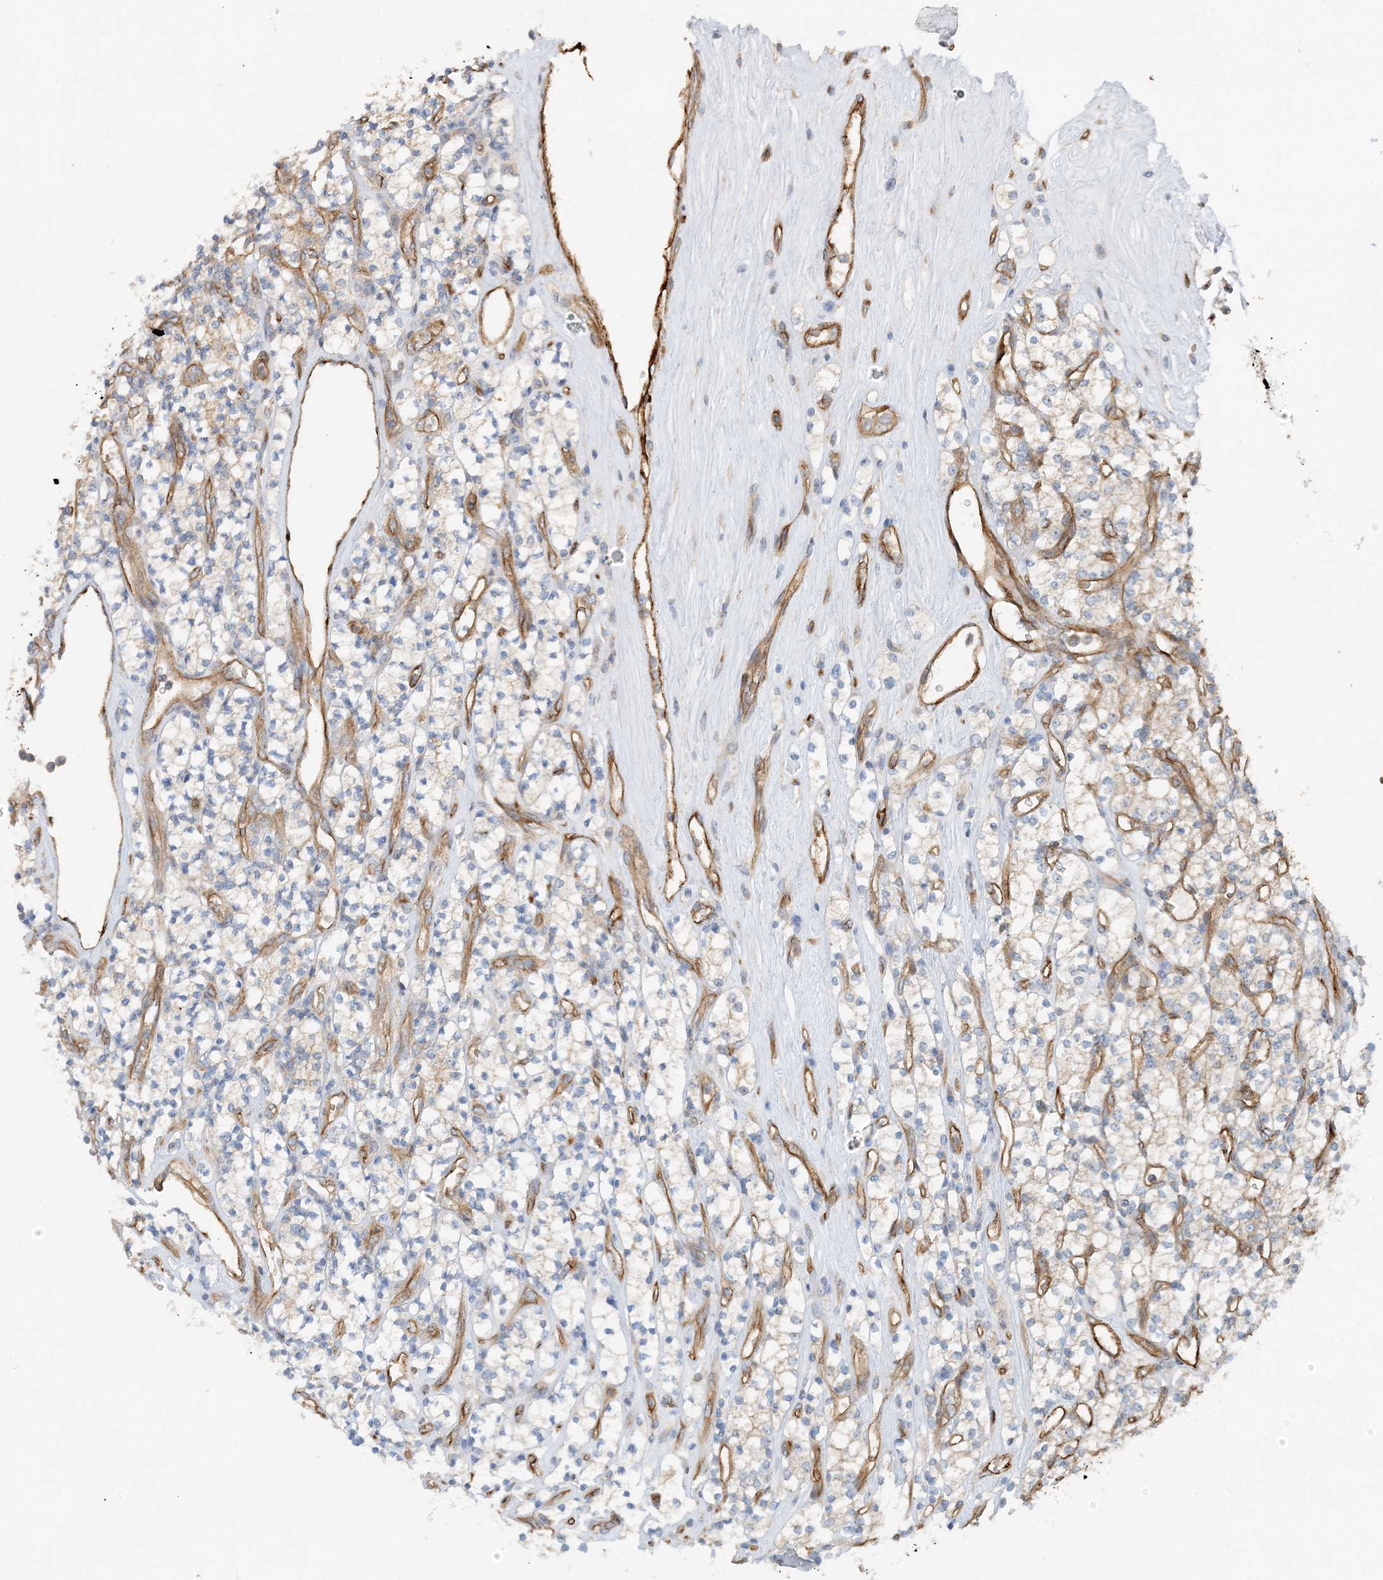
{"staining": {"intensity": "weak", "quantity": "<25%", "location": "cytoplasmic/membranous"}, "tissue": "renal cancer", "cell_type": "Tumor cells", "image_type": "cancer", "snomed": [{"axis": "morphology", "description": "Adenocarcinoma, NOS"}, {"axis": "topography", "description": "Kidney"}], "caption": "Protein analysis of adenocarcinoma (renal) shows no significant staining in tumor cells.", "gene": "MYL5", "patient": {"sex": "male", "age": 77}}